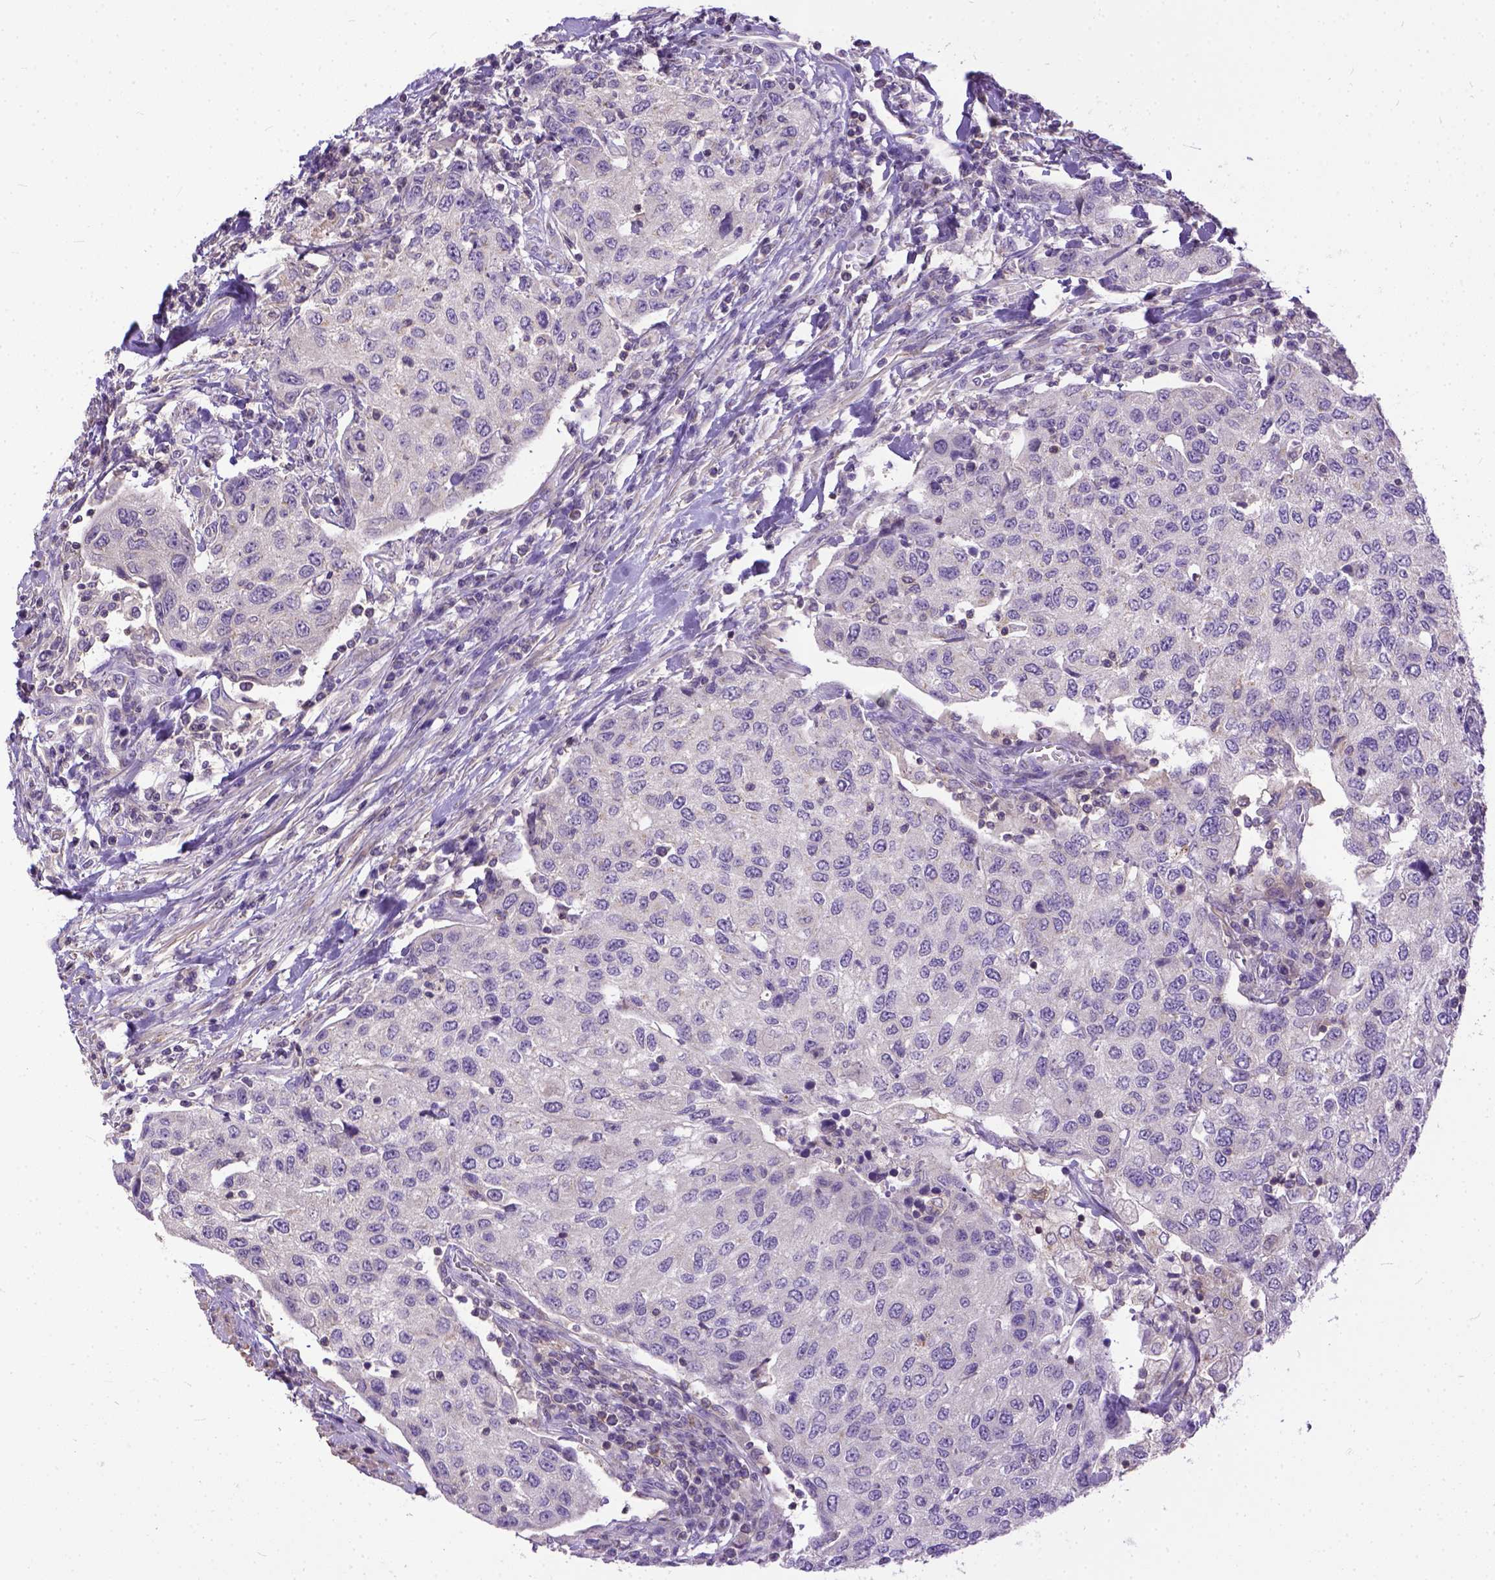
{"staining": {"intensity": "negative", "quantity": "none", "location": "none"}, "tissue": "urothelial cancer", "cell_type": "Tumor cells", "image_type": "cancer", "snomed": [{"axis": "morphology", "description": "Urothelial carcinoma, High grade"}, {"axis": "topography", "description": "Urinary bladder"}], "caption": "Human urothelial cancer stained for a protein using immunohistochemistry (IHC) displays no expression in tumor cells.", "gene": "BANF2", "patient": {"sex": "female", "age": 78}}